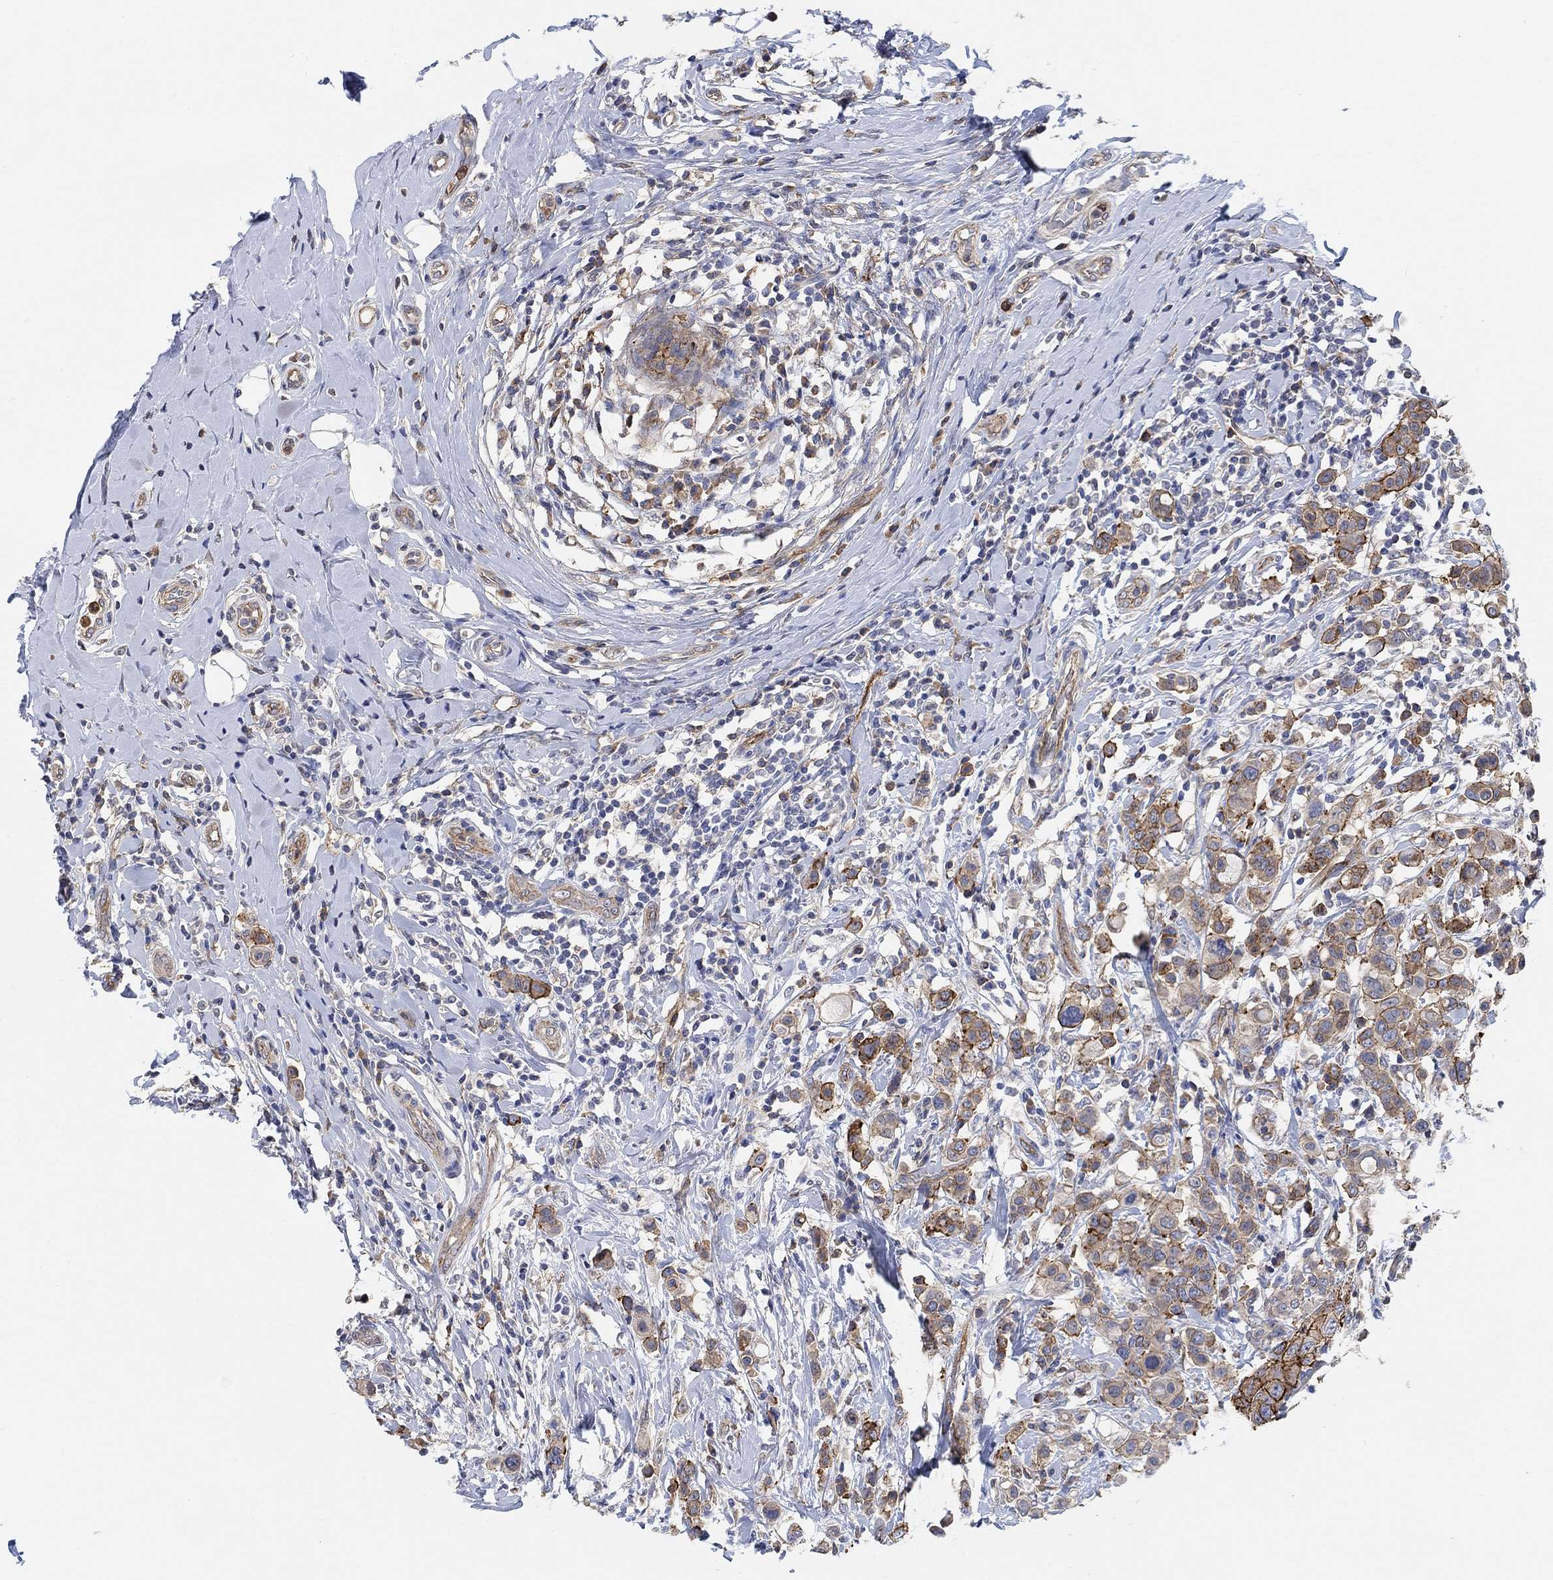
{"staining": {"intensity": "strong", "quantity": "25%-75%", "location": "cytoplasmic/membranous"}, "tissue": "breast cancer", "cell_type": "Tumor cells", "image_type": "cancer", "snomed": [{"axis": "morphology", "description": "Duct carcinoma"}, {"axis": "topography", "description": "Breast"}], "caption": "Invasive ductal carcinoma (breast) stained with DAB immunohistochemistry displays high levels of strong cytoplasmic/membranous positivity in approximately 25%-75% of tumor cells.", "gene": "SYT16", "patient": {"sex": "female", "age": 27}}